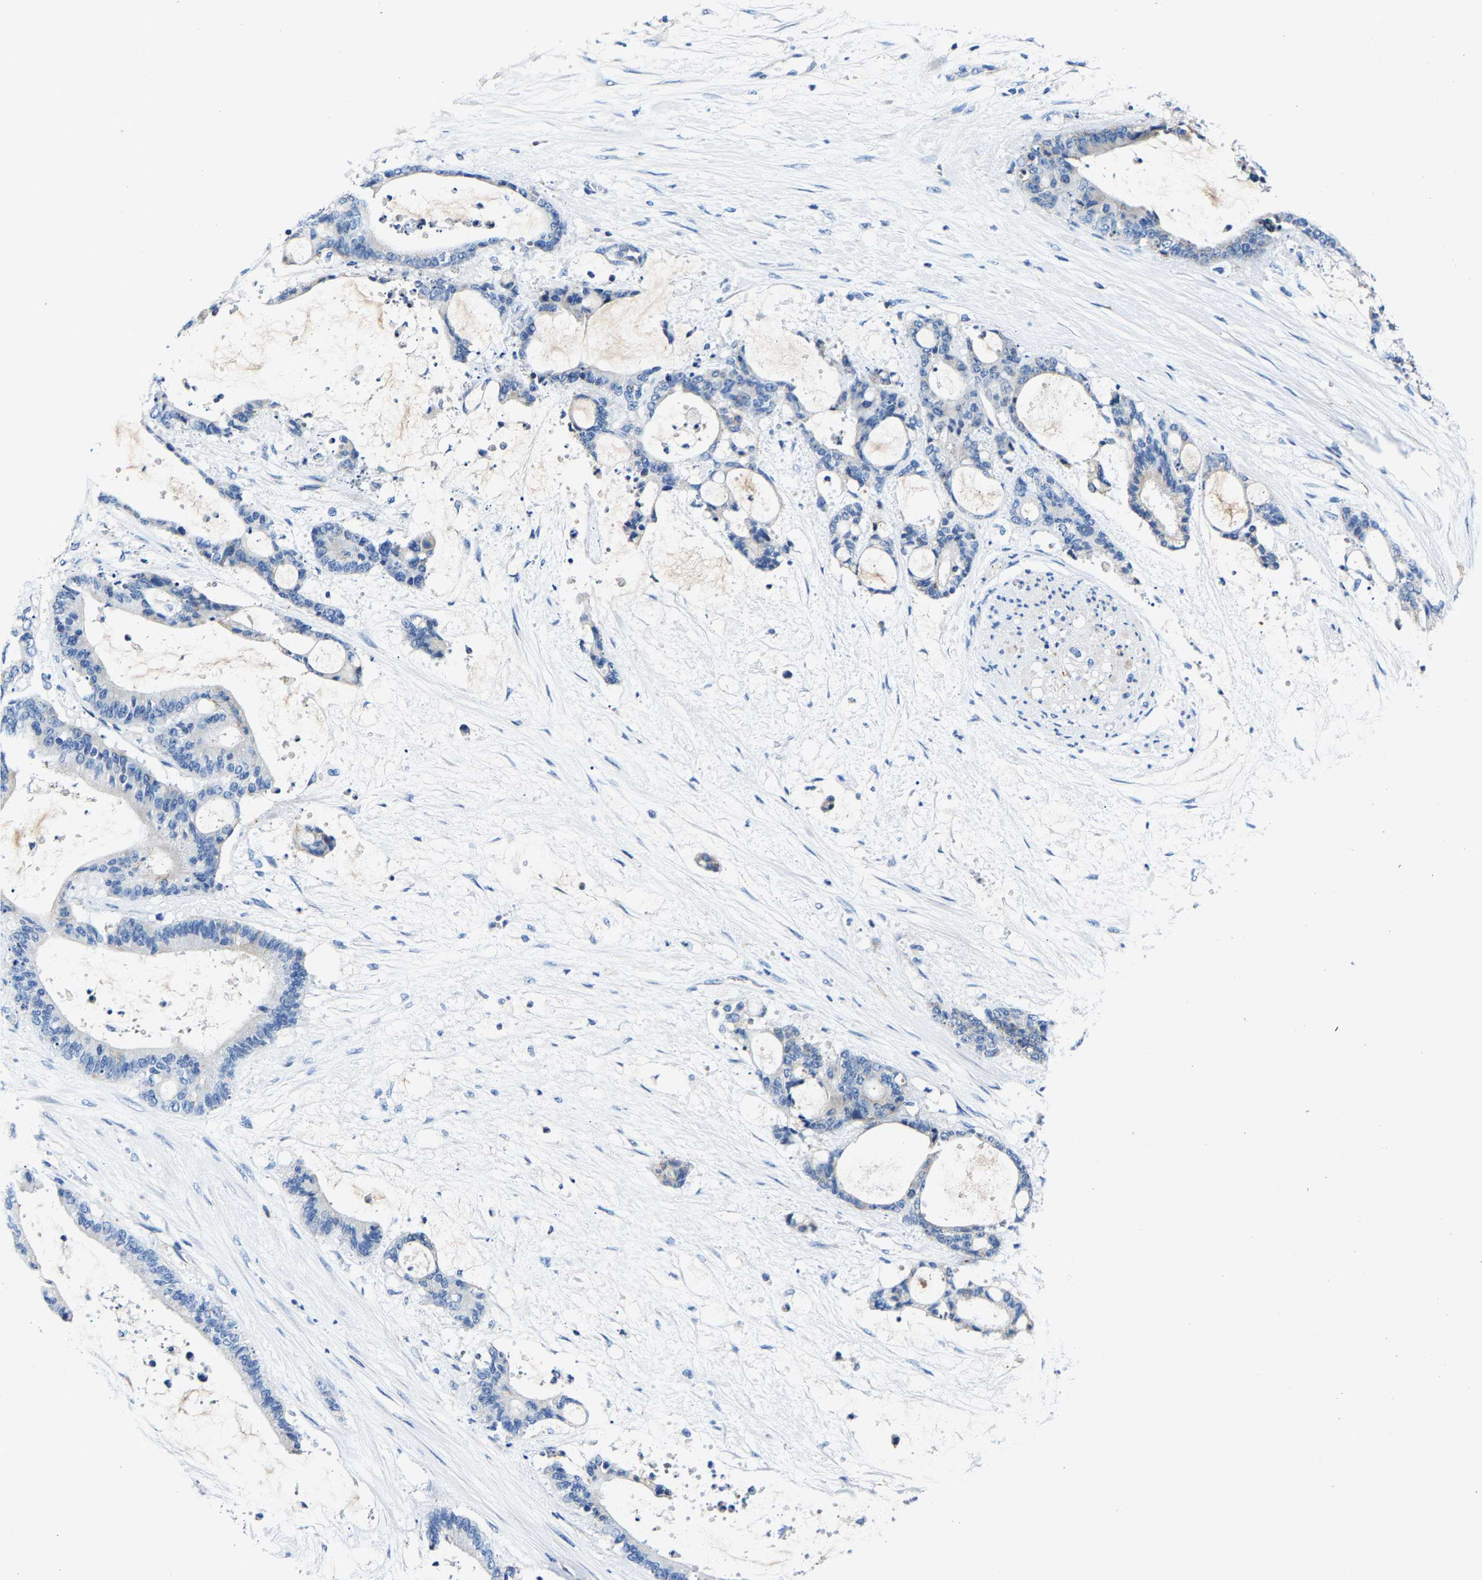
{"staining": {"intensity": "negative", "quantity": "none", "location": "none"}, "tissue": "liver cancer", "cell_type": "Tumor cells", "image_type": "cancer", "snomed": [{"axis": "morphology", "description": "Normal tissue, NOS"}, {"axis": "morphology", "description": "Cholangiocarcinoma"}, {"axis": "topography", "description": "Liver"}, {"axis": "topography", "description": "Peripheral nerve tissue"}], "caption": "Immunohistochemistry image of neoplastic tissue: liver cancer stained with DAB exhibits no significant protein positivity in tumor cells. (Stains: DAB (3,3'-diaminobenzidine) immunohistochemistry (IHC) with hematoxylin counter stain, Microscopy: brightfield microscopy at high magnification).", "gene": "SLC25A25", "patient": {"sex": "female", "age": 73}}